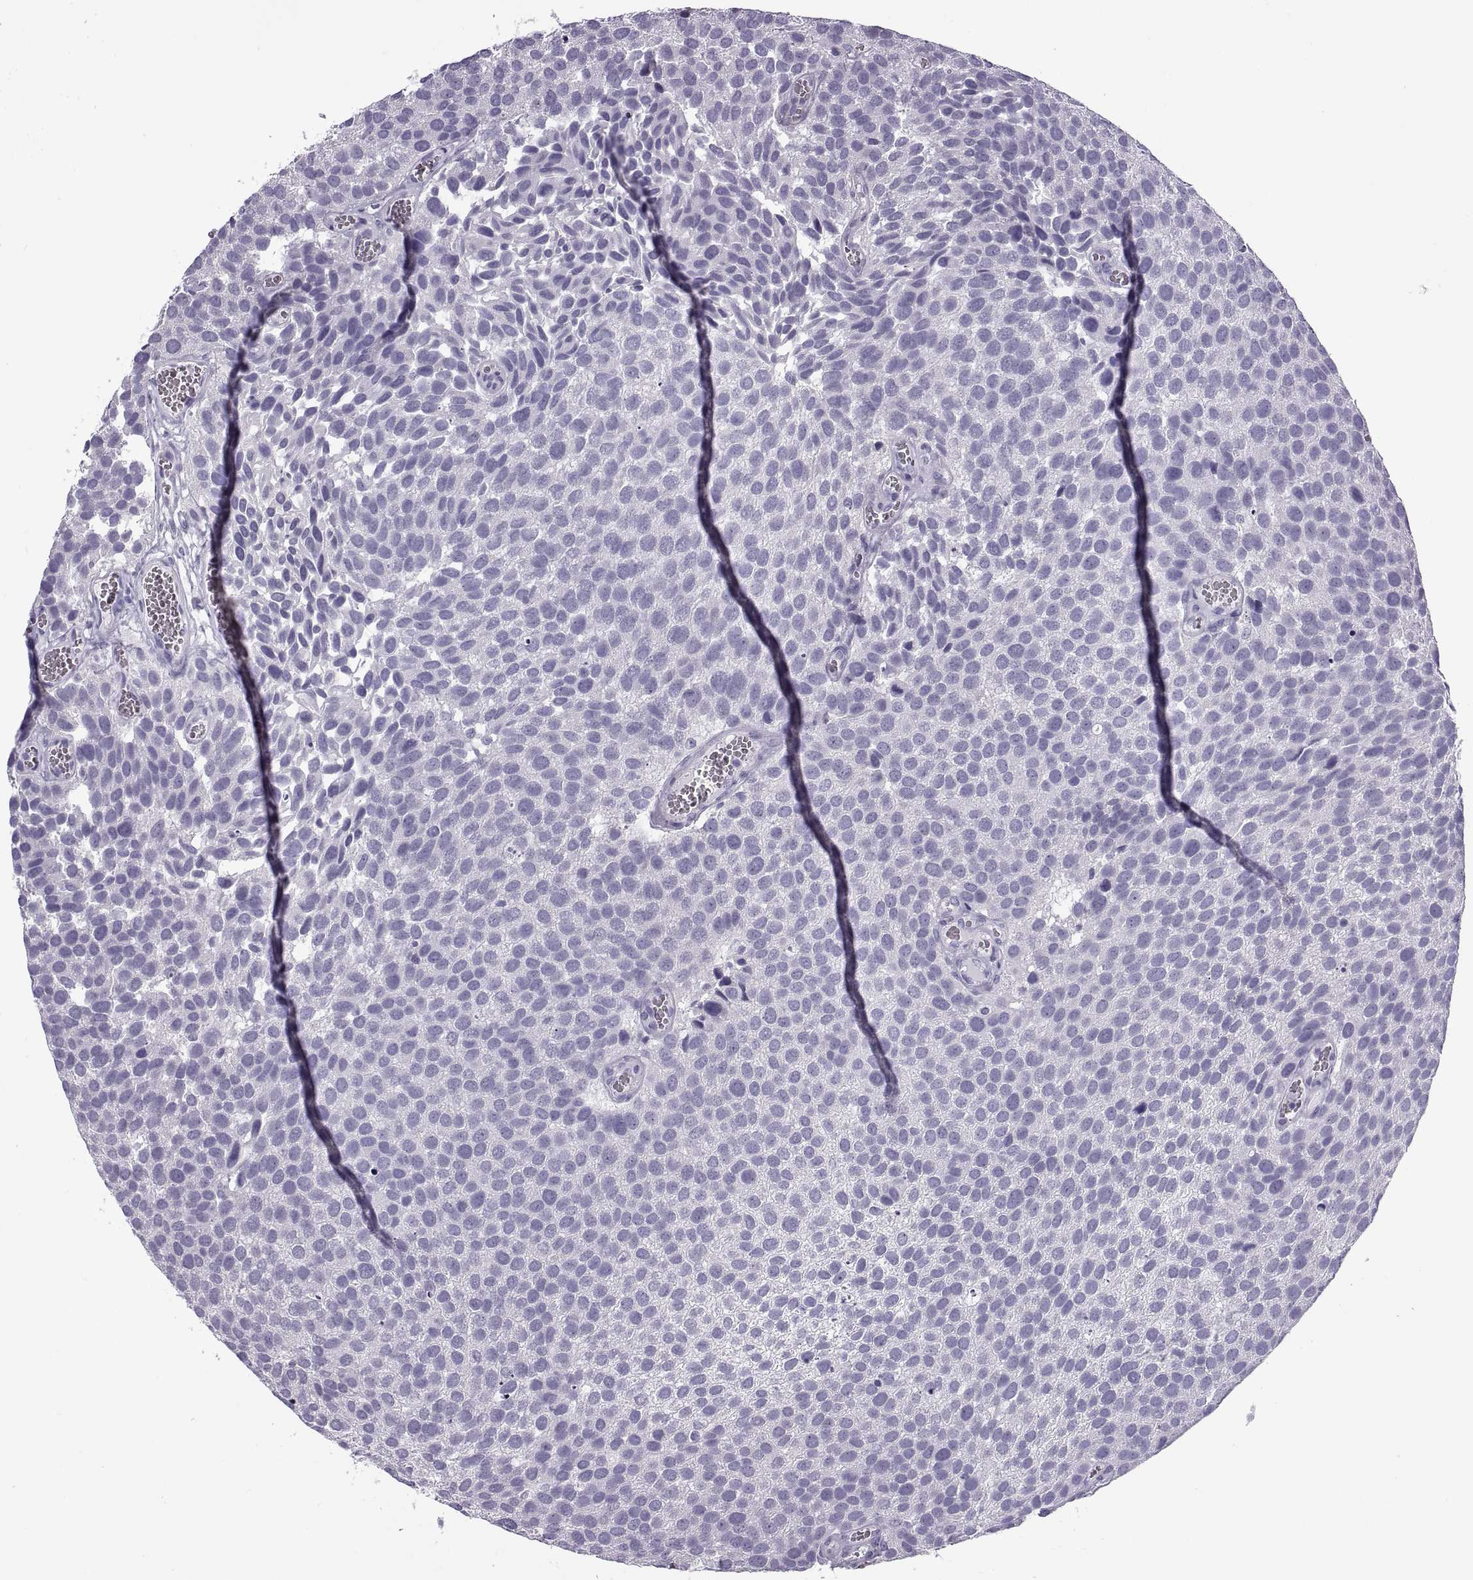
{"staining": {"intensity": "negative", "quantity": "none", "location": "none"}, "tissue": "urothelial cancer", "cell_type": "Tumor cells", "image_type": "cancer", "snomed": [{"axis": "morphology", "description": "Urothelial carcinoma, Low grade"}, {"axis": "topography", "description": "Urinary bladder"}], "caption": "Histopathology image shows no significant protein staining in tumor cells of low-grade urothelial carcinoma.", "gene": "RLBP1", "patient": {"sex": "female", "age": 69}}